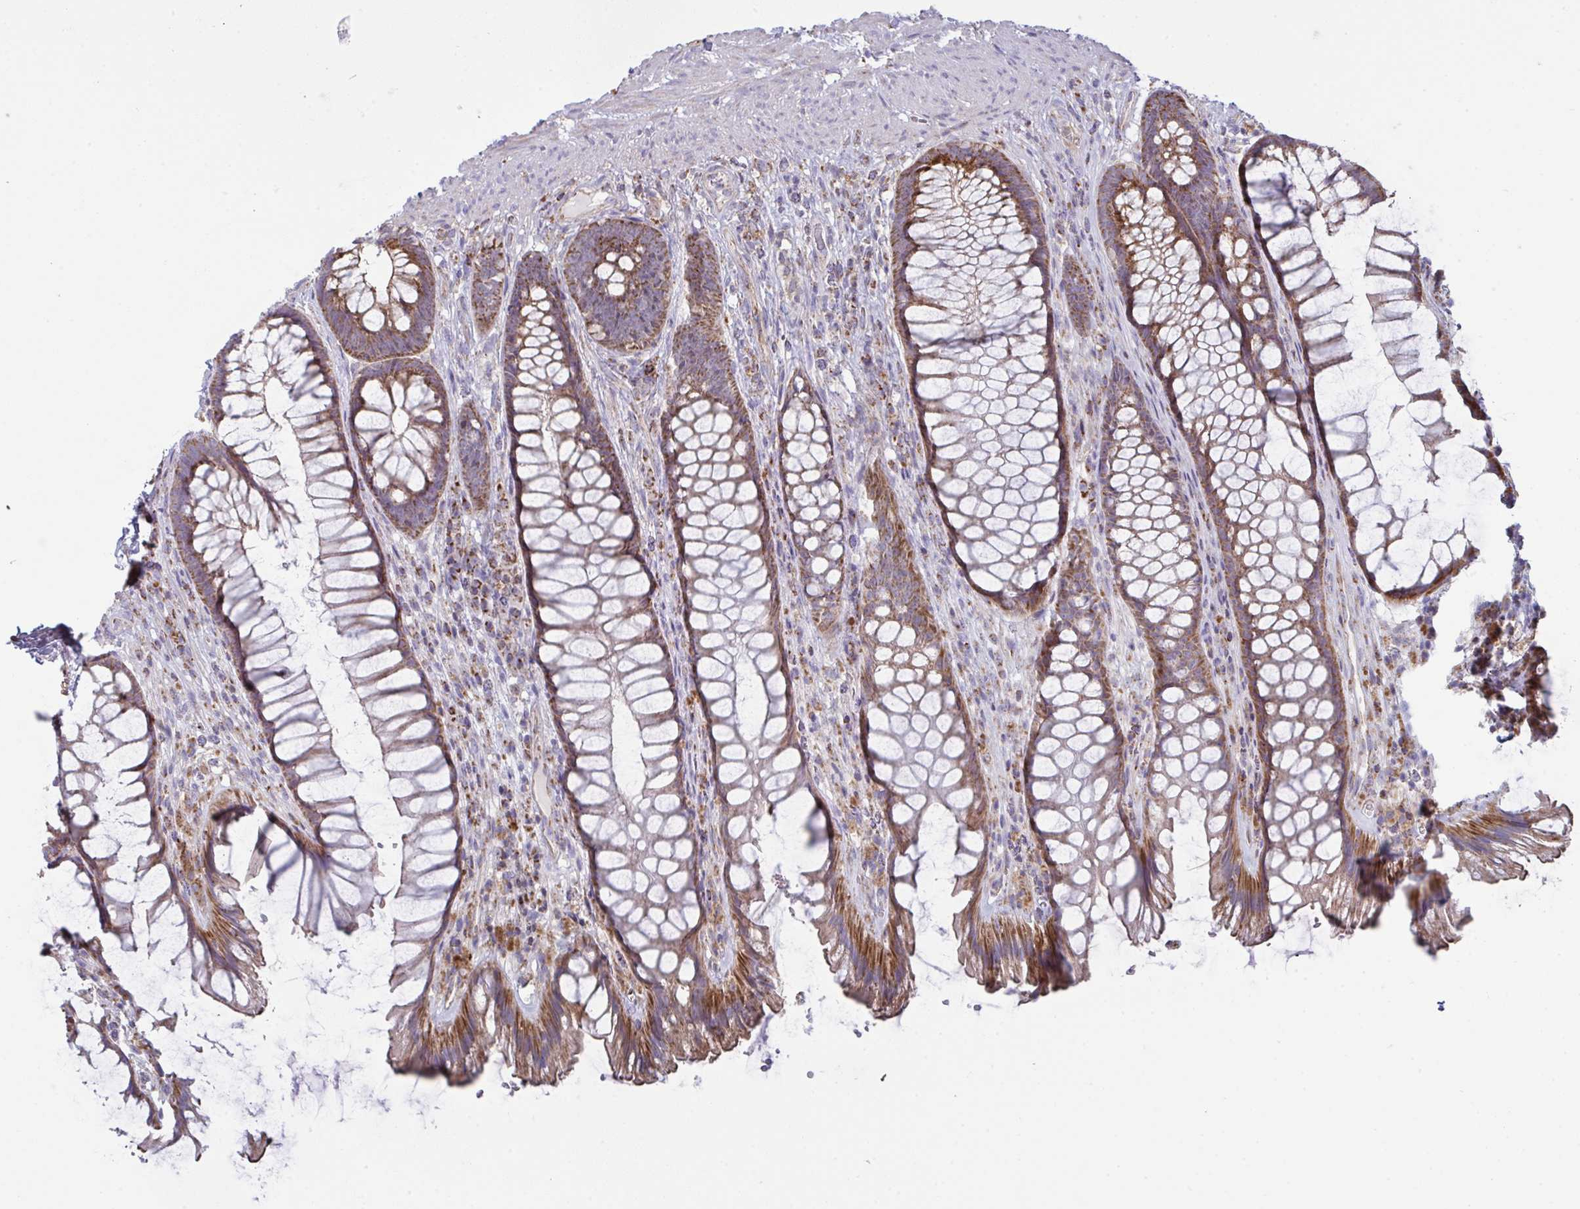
{"staining": {"intensity": "strong", "quantity": ">75%", "location": "cytoplasmic/membranous"}, "tissue": "rectum", "cell_type": "Glandular cells", "image_type": "normal", "snomed": [{"axis": "morphology", "description": "Normal tissue, NOS"}, {"axis": "topography", "description": "Rectum"}], "caption": "The histopathology image demonstrates immunohistochemical staining of normal rectum. There is strong cytoplasmic/membranous expression is identified in about >75% of glandular cells. Nuclei are stained in blue.", "gene": "MICOS10", "patient": {"sex": "male", "age": 53}}